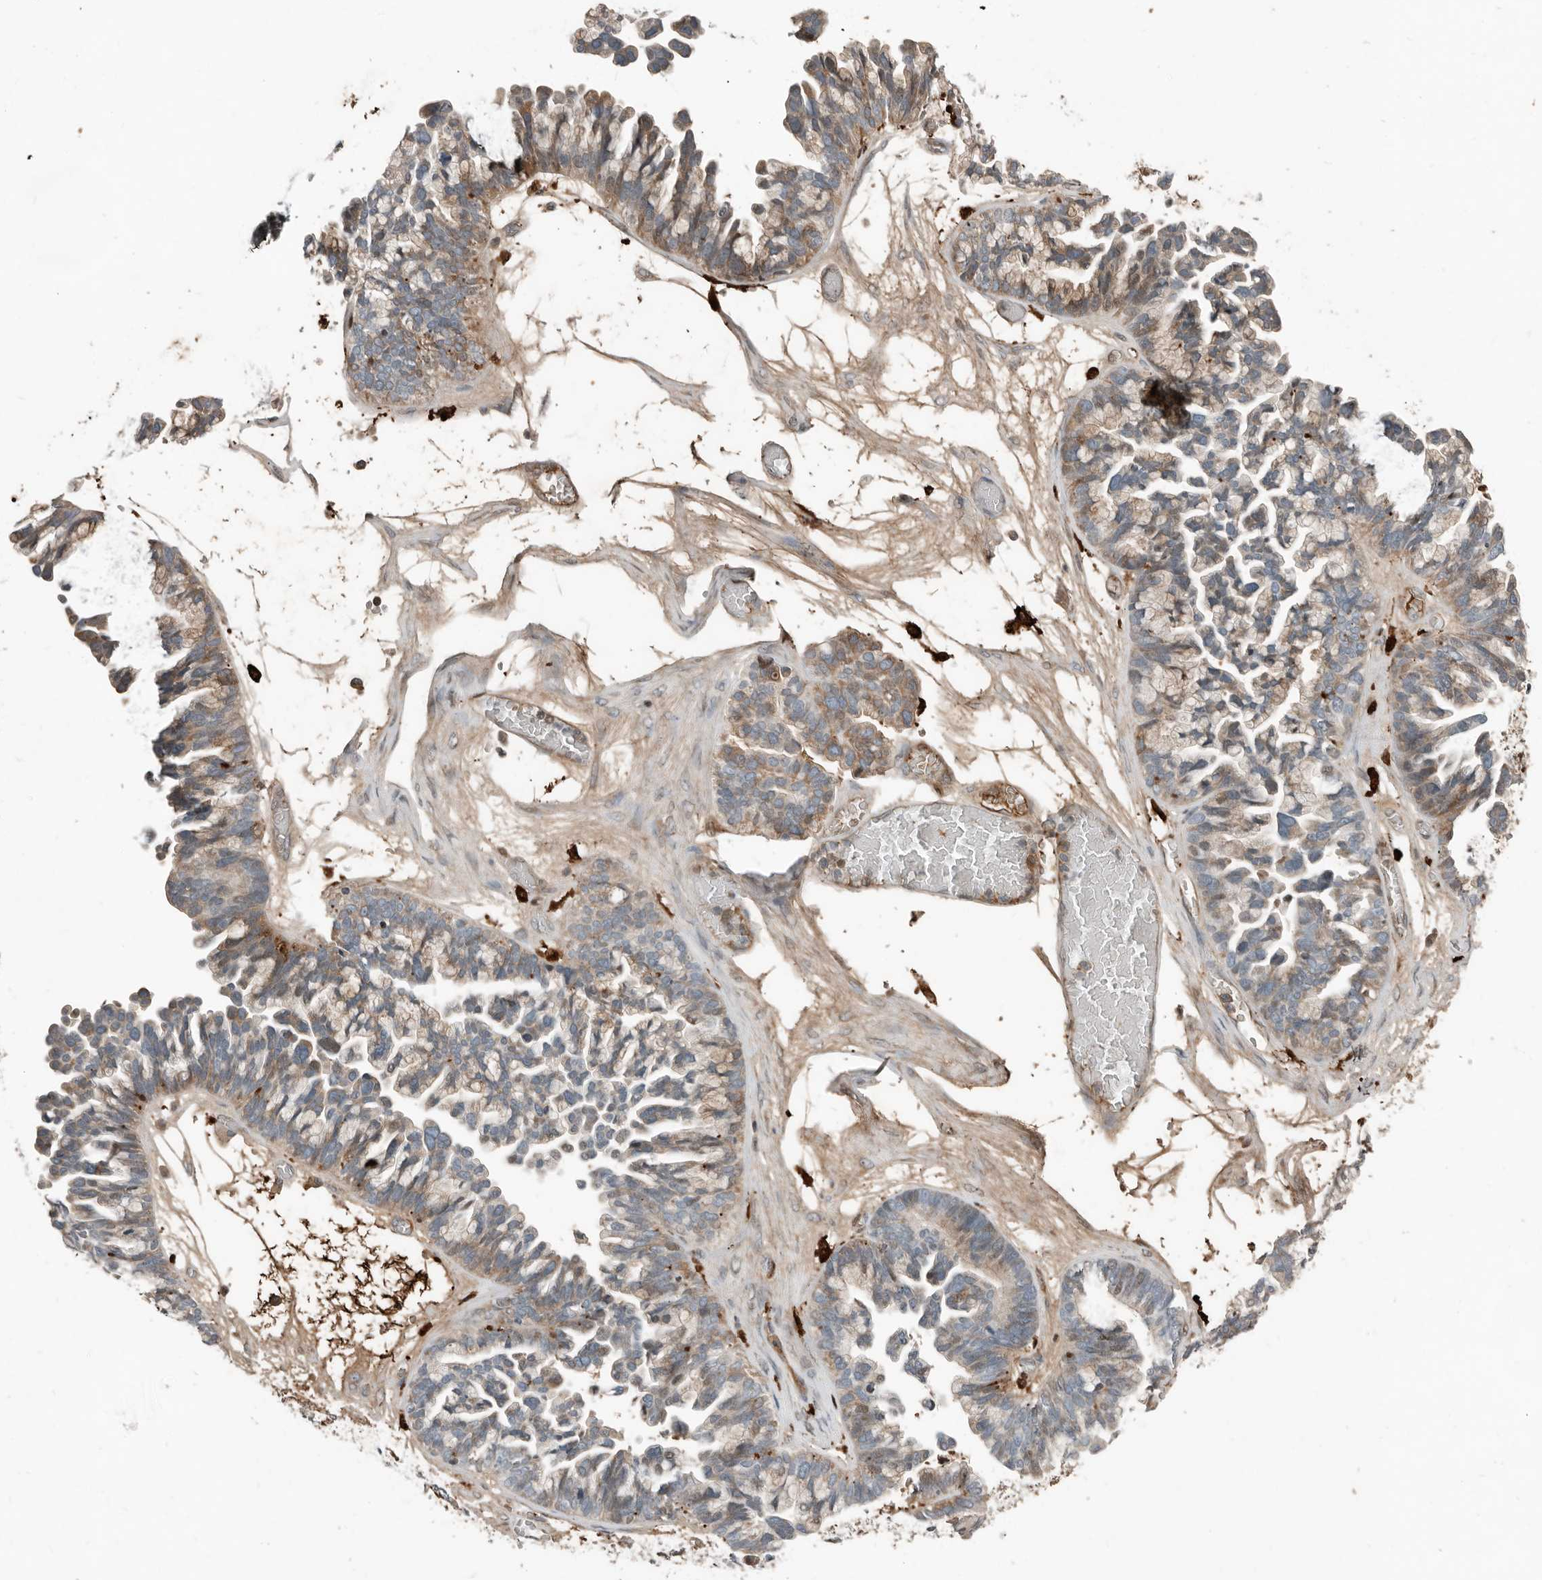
{"staining": {"intensity": "weak", "quantity": "25%-75%", "location": "cytoplasmic/membranous"}, "tissue": "ovarian cancer", "cell_type": "Tumor cells", "image_type": "cancer", "snomed": [{"axis": "morphology", "description": "Cystadenocarcinoma, serous, NOS"}, {"axis": "topography", "description": "Ovary"}], "caption": "DAB immunohistochemical staining of ovarian cancer exhibits weak cytoplasmic/membranous protein staining in approximately 25%-75% of tumor cells.", "gene": "KLHL38", "patient": {"sex": "female", "age": 56}}